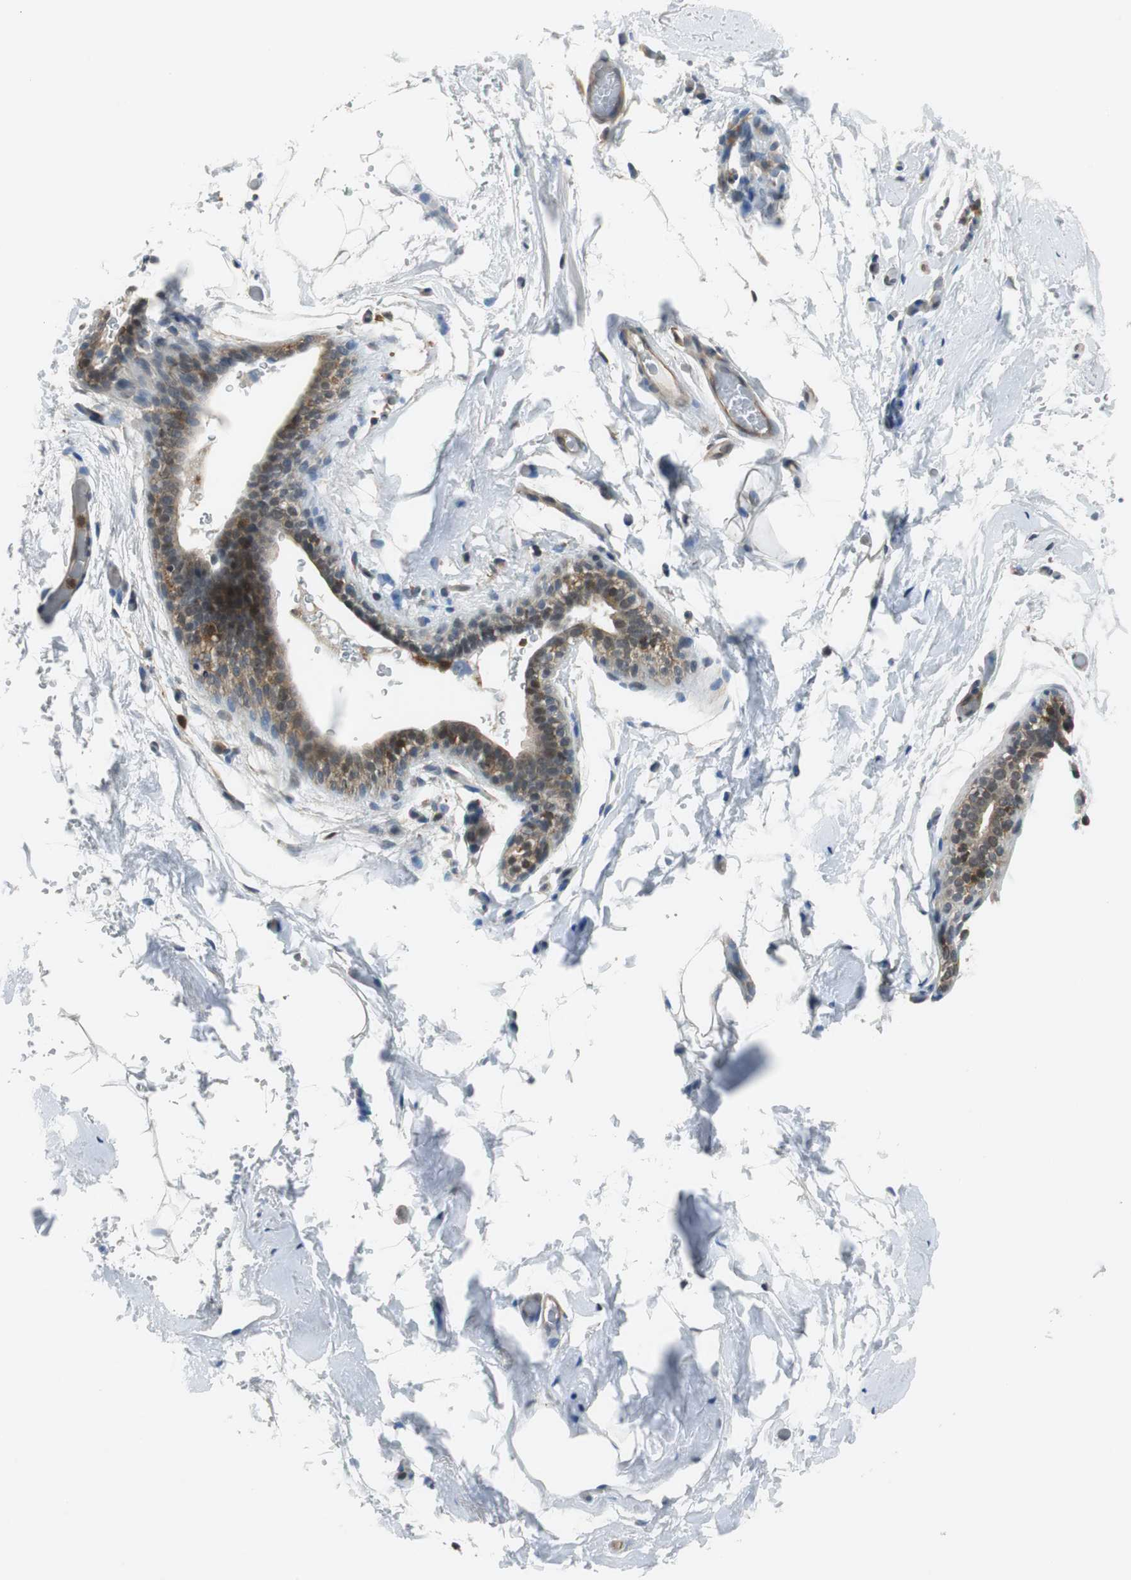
{"staining": {"intensity": "negative", "quantity": "none", "location": "none"}, "tissue": "breast", "cell_type": "Adipocytes", "image_type": "normal", "snomed": [{"axis": "morphology", "description": "Normal tissue, NOS"}, {"axis": "topography", "description": "Breast"}, {"axis": "topography", "description": "Soft tissue"}], "caption": "Human breast stained for a protein using immunohistochemistry reveals no positivity in adipocytes.", "gene": "ARPC3", "patient": {"sex": "female", "age": 75}}